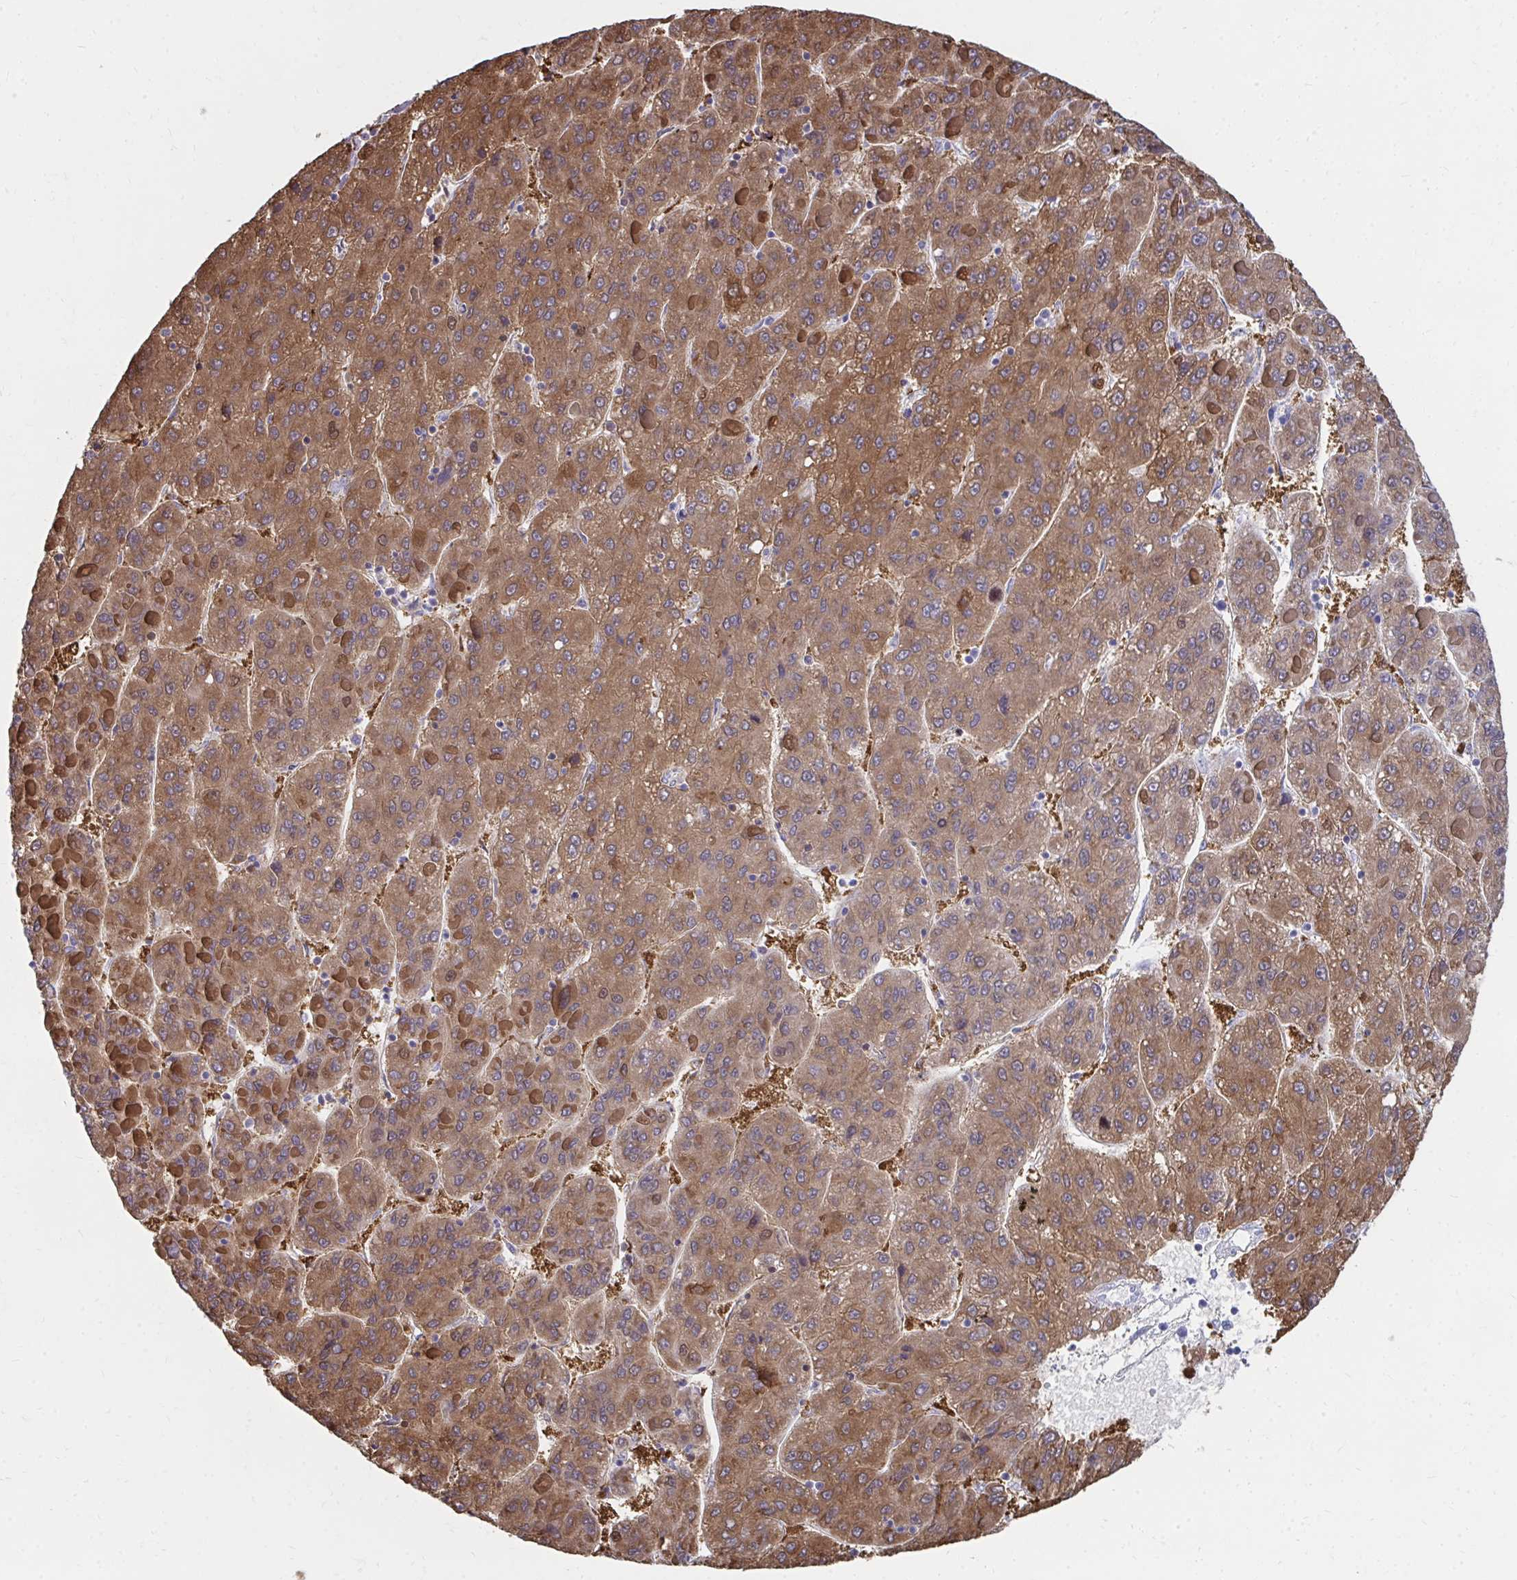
{"staining": {"intensity": "moderate", "quantity": ">75%", "location": "cytoplasmic/membranous"}, "tissue": "liver cancer", "cell_type": "Tumor cells", "image_type": "cancer", "snomed": [{"axis": "morphology", "description": "Carcinoma, Hepatocellular, NOS"}, {"axis": "topography", "description": "Liver"}], "caption": "Liver hepatocellular carcinoma stained for a protein reveals moderate cytoplasmic/membranous positivity in tumor cells.", "gene": "HGD", "patient": {"sex": "female", "age": 82}}